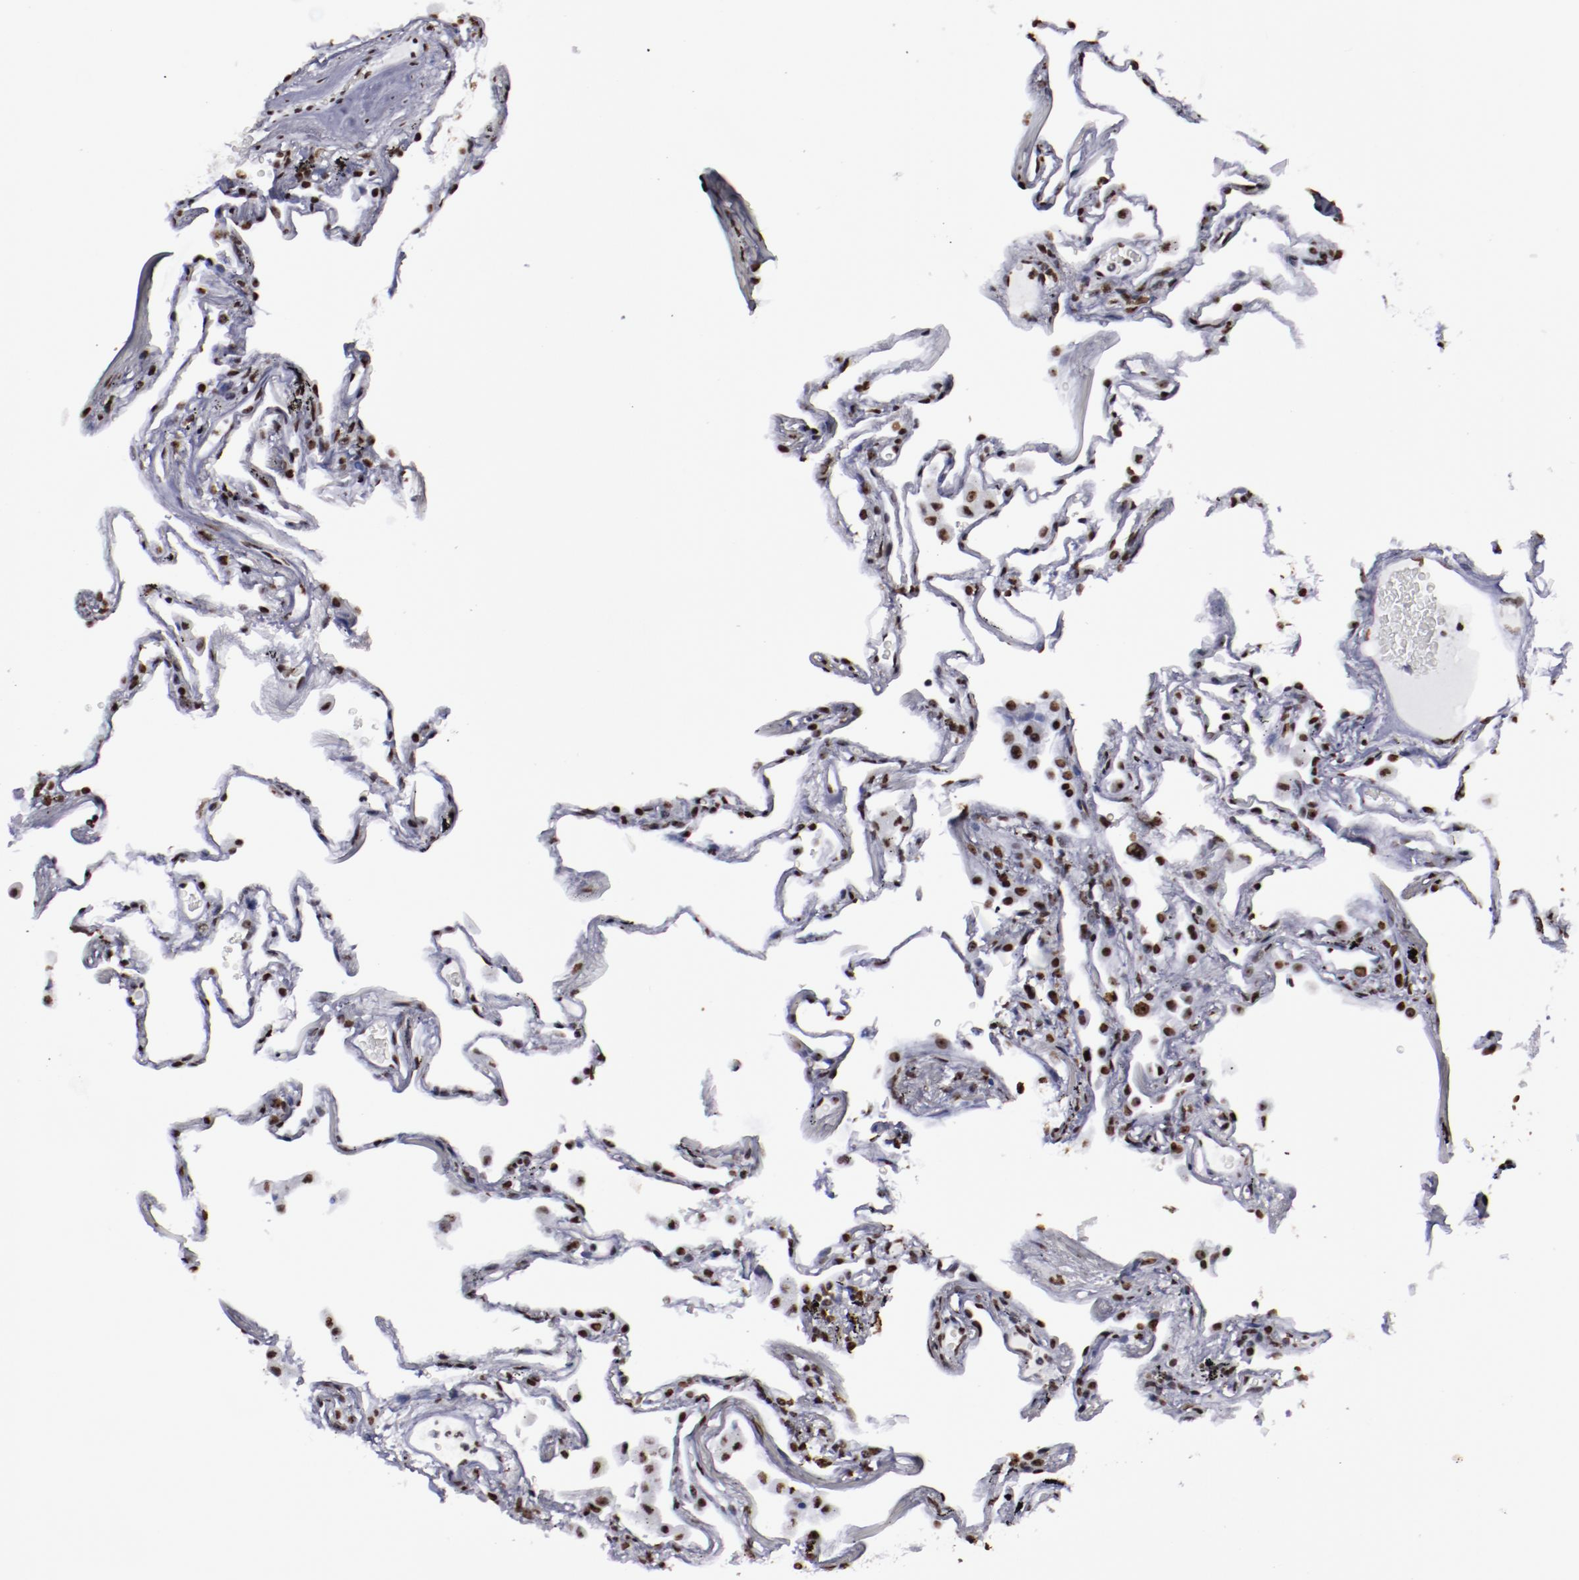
{"staining": {"intensity": "strong", "quantity": ">75%", "location": "nuclear"}, "tissue": "lung", "cell_type": "Alveolar cells", "image_type": "normal", "snomed": [{"axis": "morphology", "description": "Normal tissue, NOS"}, {"axis": "morphology", "description": "Inflammation, NOS"}, {"axis": "topography", "description": "Lung"}], "caption": "High-power microscopy captured an immunohistochemistry (IHC) histopathology image of normal lung, revealing strong nuclear expression in about >75% of alveolar cells. (DAB (3,3'-diaminobenzidine) IHC with brightfield microscopy, high magnification).", "gene": "HNRNPA1L3", "patient": {"sex": "male", "age": 69}}